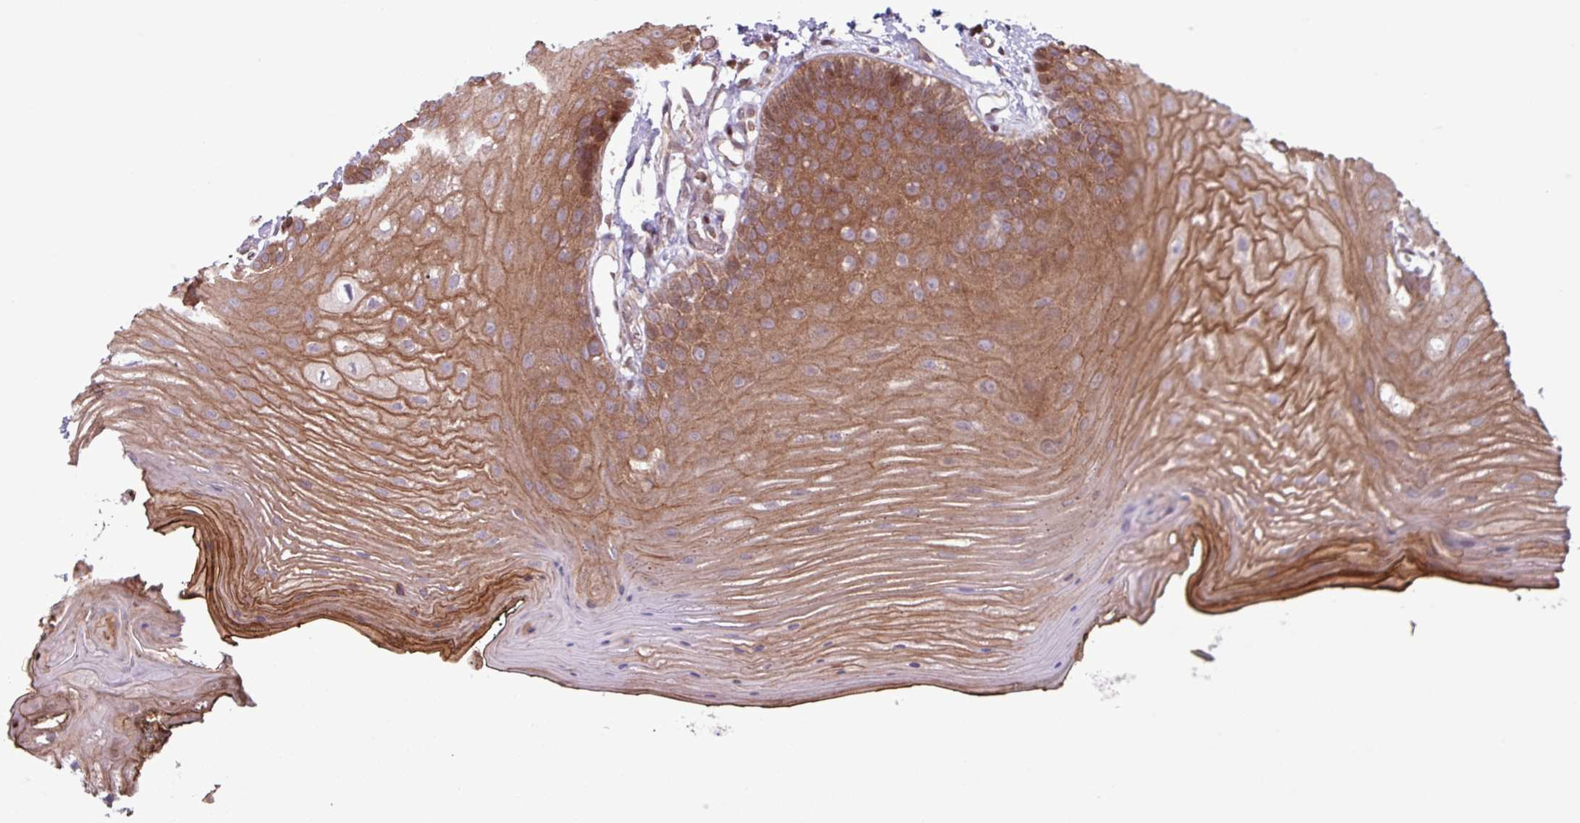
{"staining": {"intensity": "moderate", "quantity": ">75%", "location": "cytoplasmic/membranous"}, "tissue": "oral mucosa", "cell_type": "Squamous epithelial cells", "image_type": "normal", "snomed": [{"axis": "morphology", "description": "Normal tissue, NOS"}, {"axis": "morphology", "description": "Squamous cell carcinoma, NOS"}, {"axis": "topography", "description": "Oral tissue"}, {"axis": "topography", "description": "Head-Neck"}], "caption": "This micrograph displays immunohistochemistry (IHC) staining of unremarkable human oral mucosa, with medium moderate cytoplasmic/membranous positivity in approximately >75% of squamous epithelial cells.", "gene": "PDPR", "patient": {"sex": "female", "age": 81}}